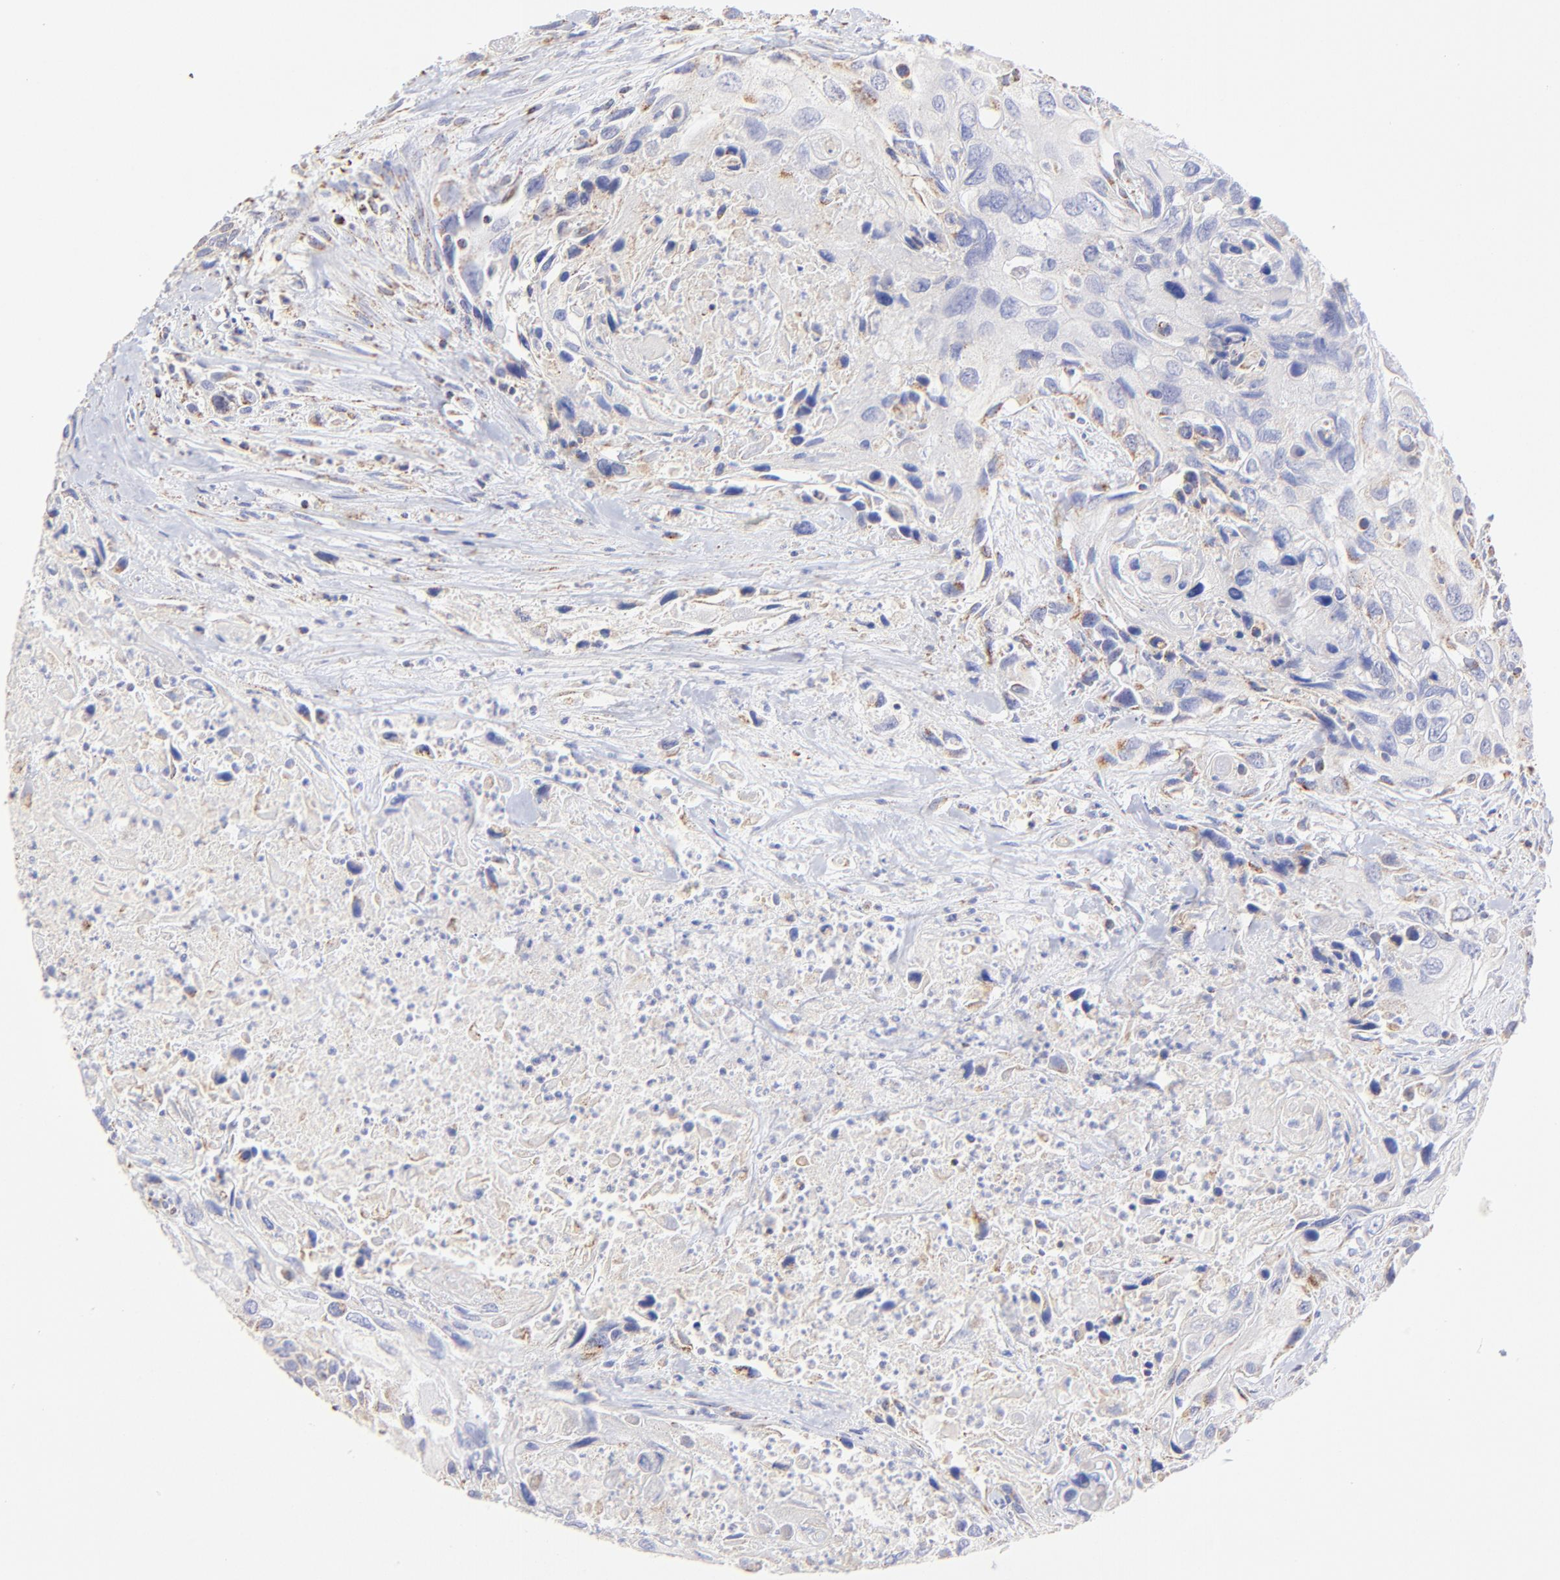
{"staining": {"intensity": "moderate", "quantity": "<25%", "location": "cytoplasmic/membranous"}, "tissue": "urothelial cancer", "cell_type": "Tumor cells", "image_type": "cancer", "snomed": [{"axis": "morphology", "description": "Urothelial carcinoma, High grade"}, {"axis": "topography", "description": "Urinary bladder"}], "caption": "Immunohistochemistry (IHC) of high-grade urothelial carcinoma demonstrates low levels of moderate cytoplasmic/membranous staining in approximately <25% of tumor cells.", "gene": "ECH1", "patient": {"sex": "male", "age": 71}}